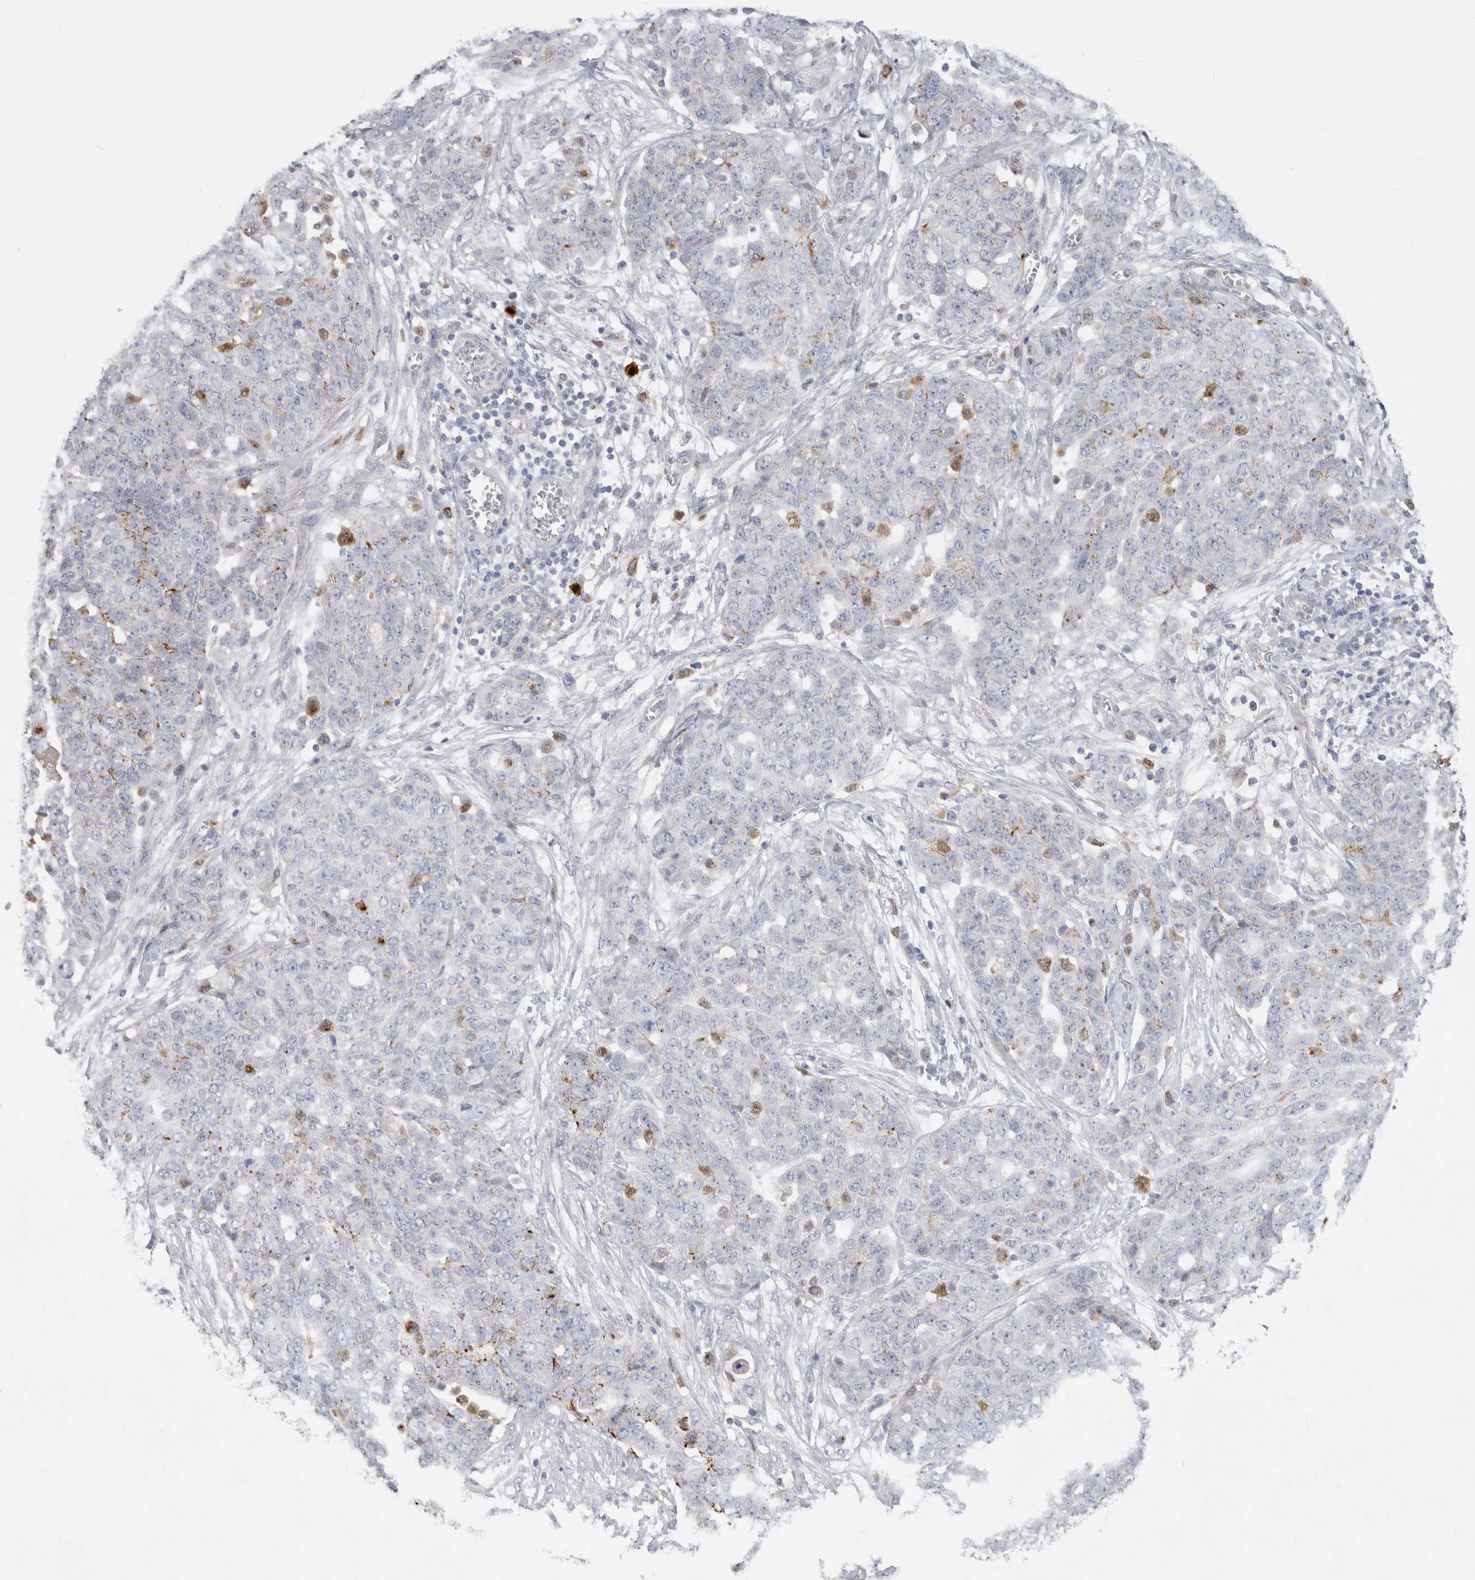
{"staining": {"intensity": "negative", "quantity": "none", "location": "none"}, "tissue": "ovarian cancer", "cell_type": "Tumor cells", "image_type": "cancer", "snomed": [{"axis": "morphology", "description": "Cystadenocarcinoma, serous, NOS"}, {"axis": "topography", "description": "Soft tissue"}, {"axis": "topography", "description": "Ovary"}], "caption": "Serous cystadenocarcinoma (ovarian) was stained to show a protein in brown. There is no significant expression in tumor cells.", "gene": "HPGDS", "patient": {"sex": "female", "age": 57}}